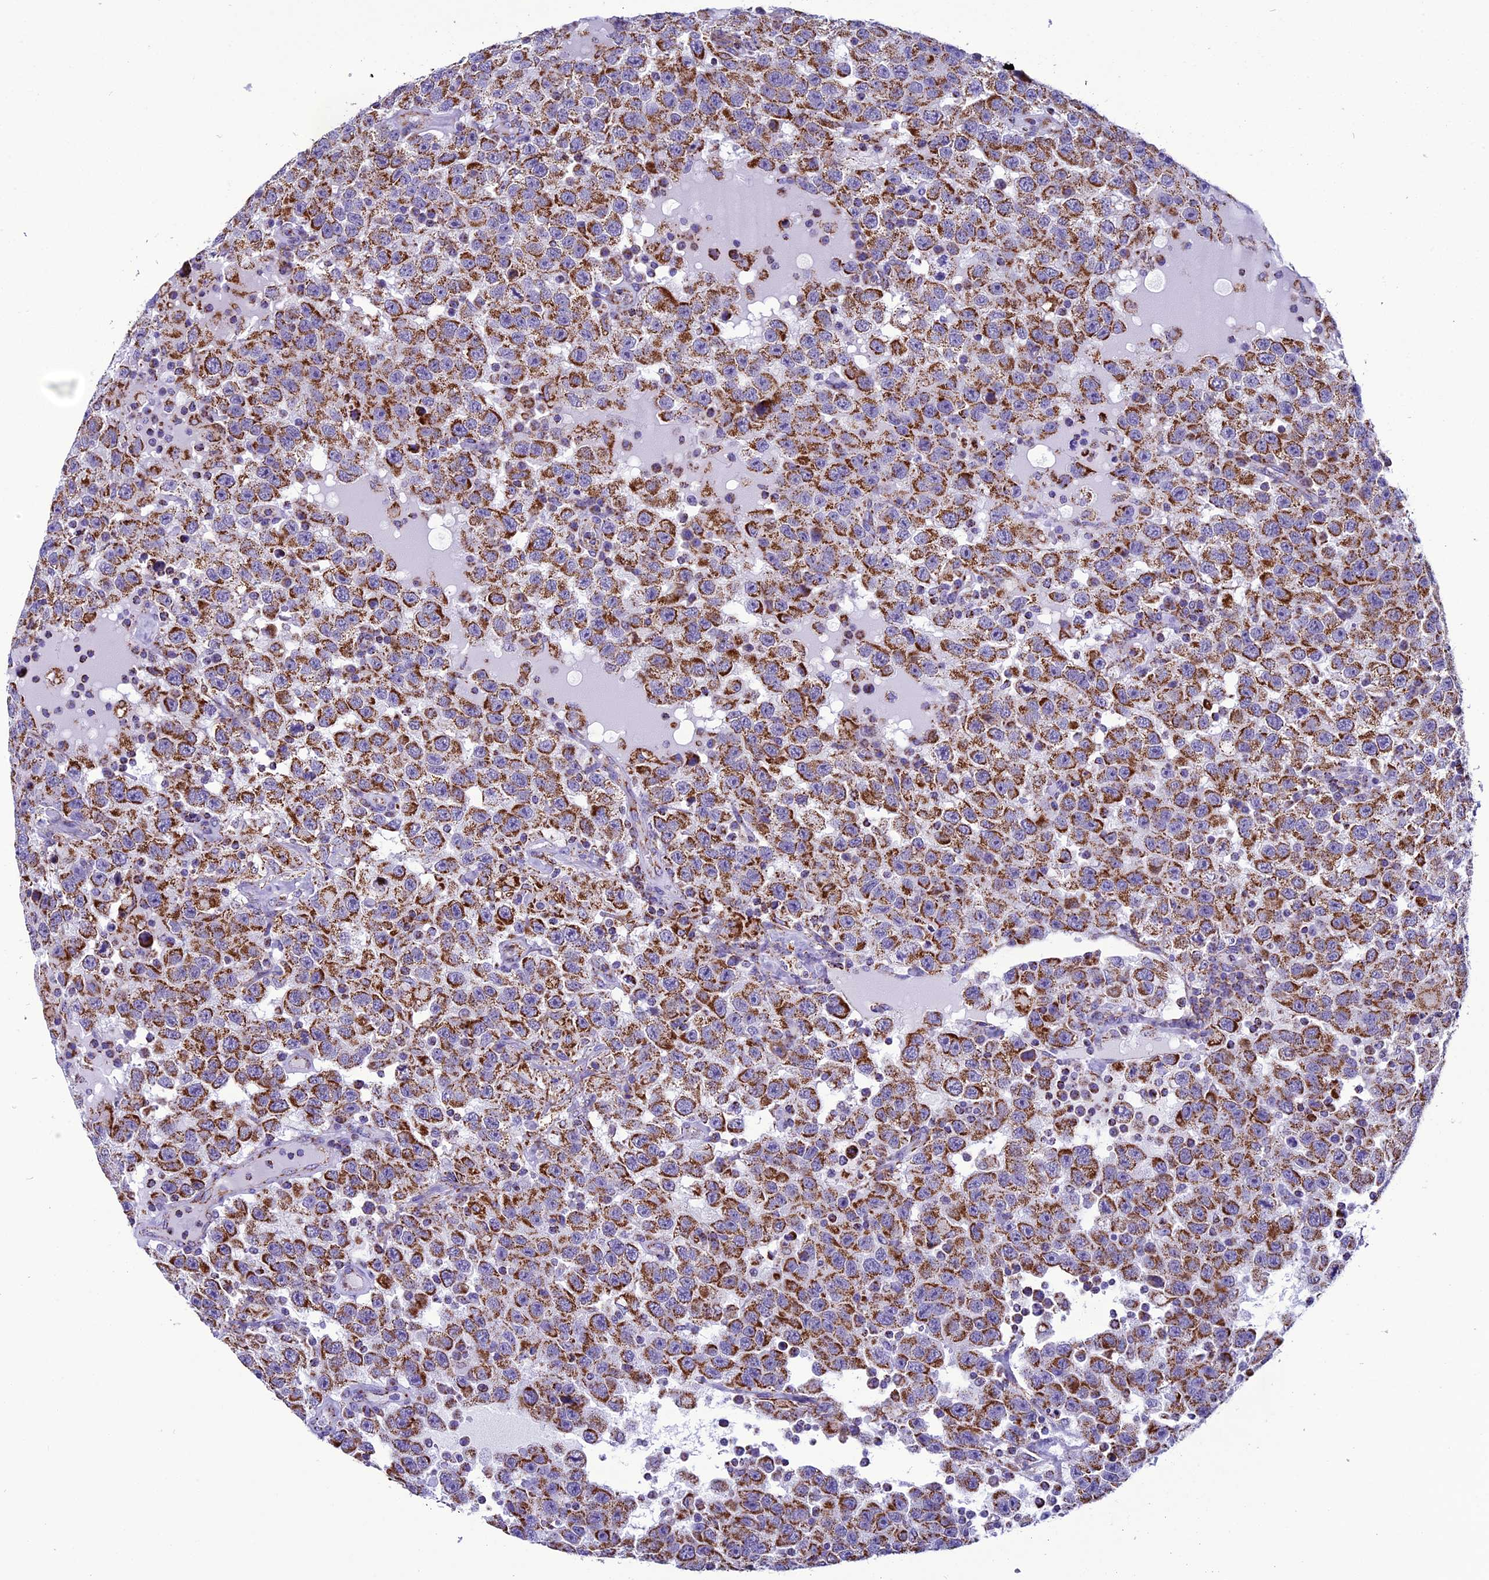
{"staining": {"intensity": "moderate", "quantity": ">75%", "location": "cytoplasmic/membranous"}, "tissue": "testis cancer", "cell_type": "Tumor cells", "image_type": "cancer", "snomed": [{"axis": "morphology", "description": "Seminoma, NOS"}, {"axis": "topography", "description": "Testis"}], "caption": "This micrograph demonstrates immunohistochemistry (IHC) staining of human testis cancer, with medium moderate cytoplasmic/membranous staining in about >75% of tumor cells.", "gene": "ICA1L", "patient": {"sex": "male", "age": 41}}